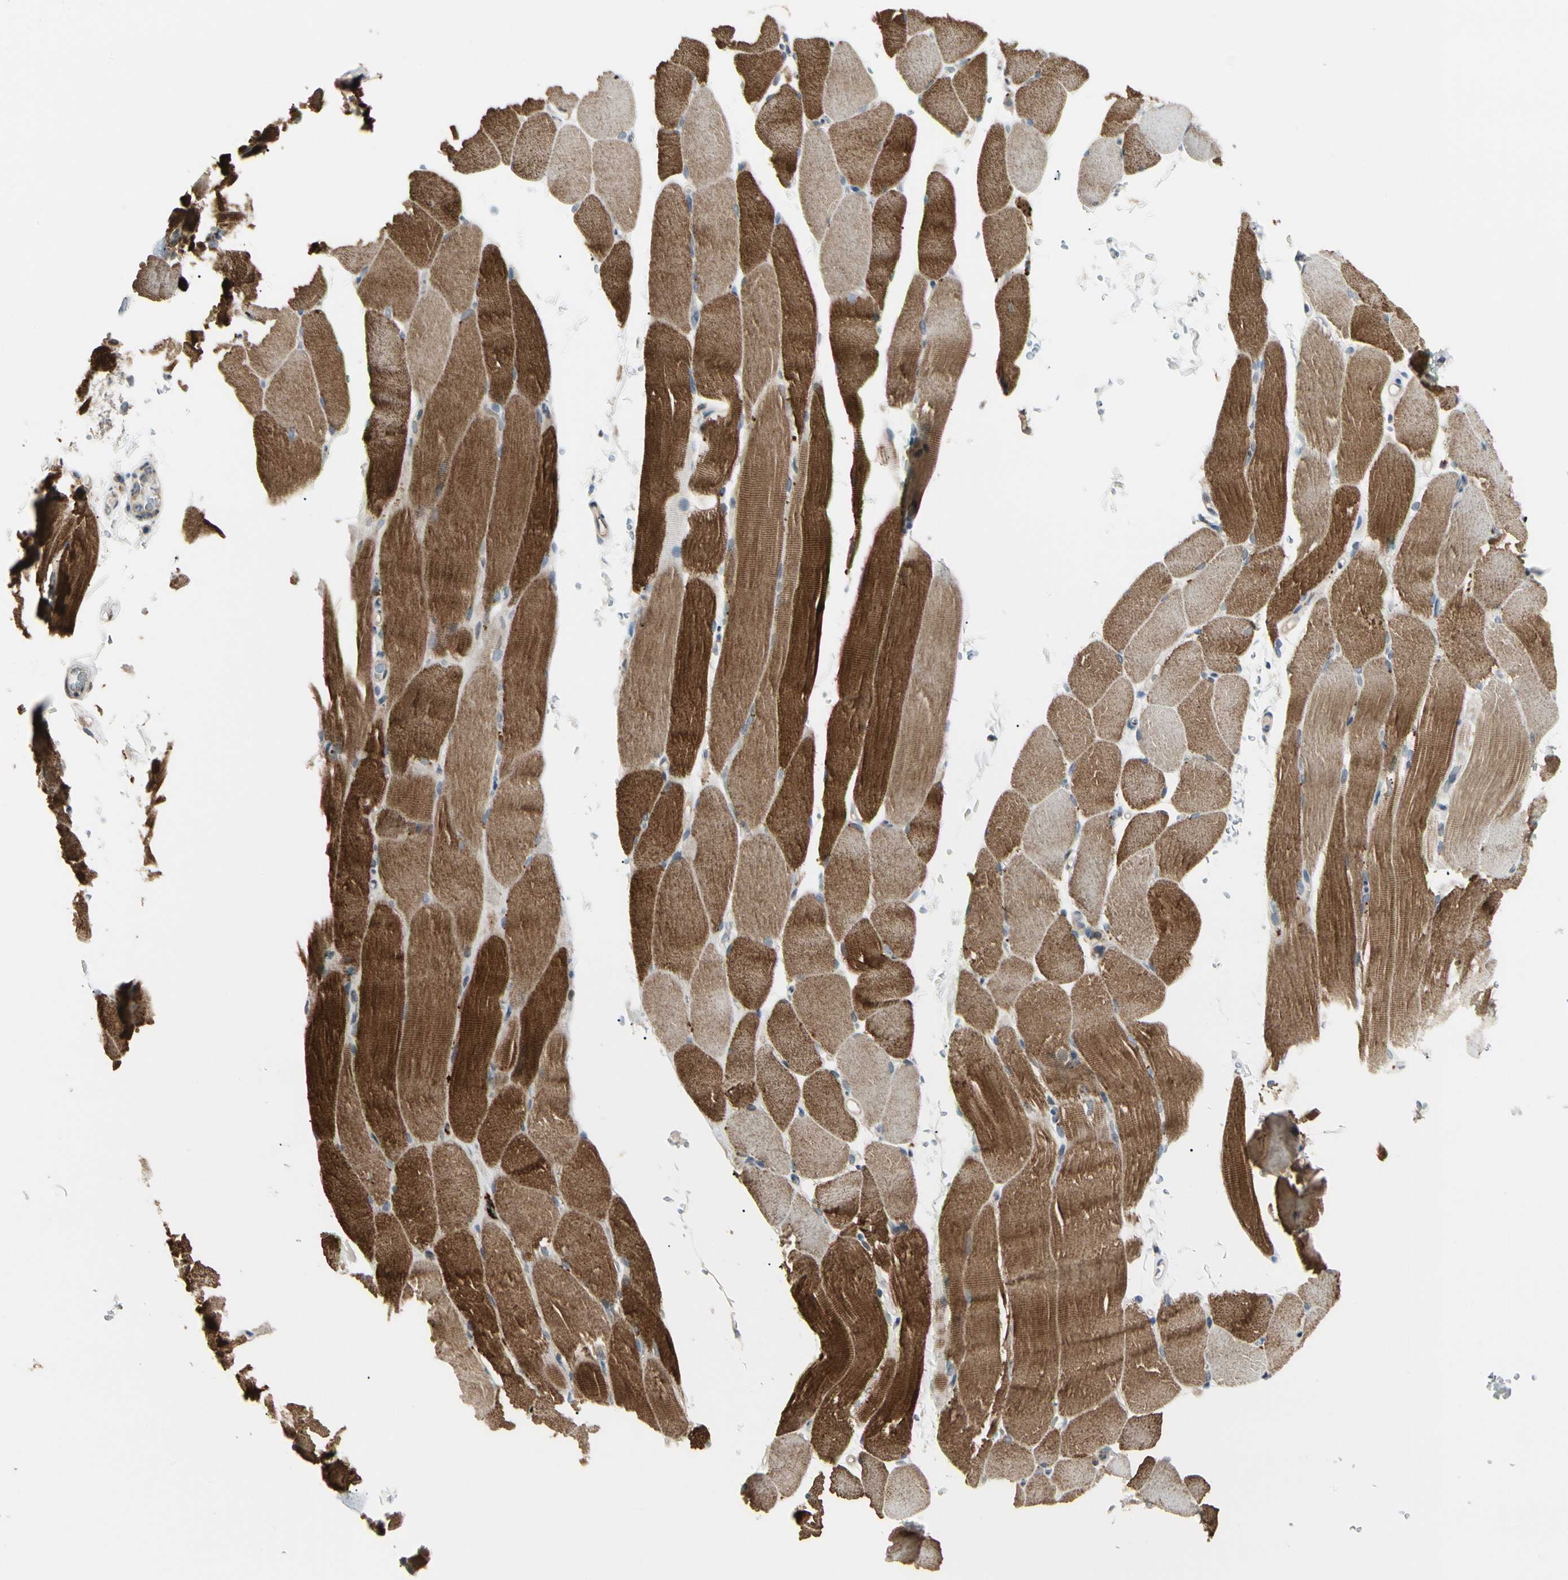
{"staining": {"intensity": "strong", "quantity": ">75%", "location": "cytoplasmic/membranous"}, "tissue": "skeletal muscle", "cell_type": "Myocytes", "image_type": "normal", "snomed": [{"axis": "morphology", "description": "Normal tissue, NOS"}, {"axis": "topography", "description": "Skeletal muscle"}, {"axis": "topography", "description": "Parathyroid gland"}], "caption": "Protein expression analysis of benign human skeletal muscle reveals strong cytoplasmic/membranous staining in approximately >75% of myocytes.", "gene": "P3H2", "patient": {"sex": "female", "age": 37}}